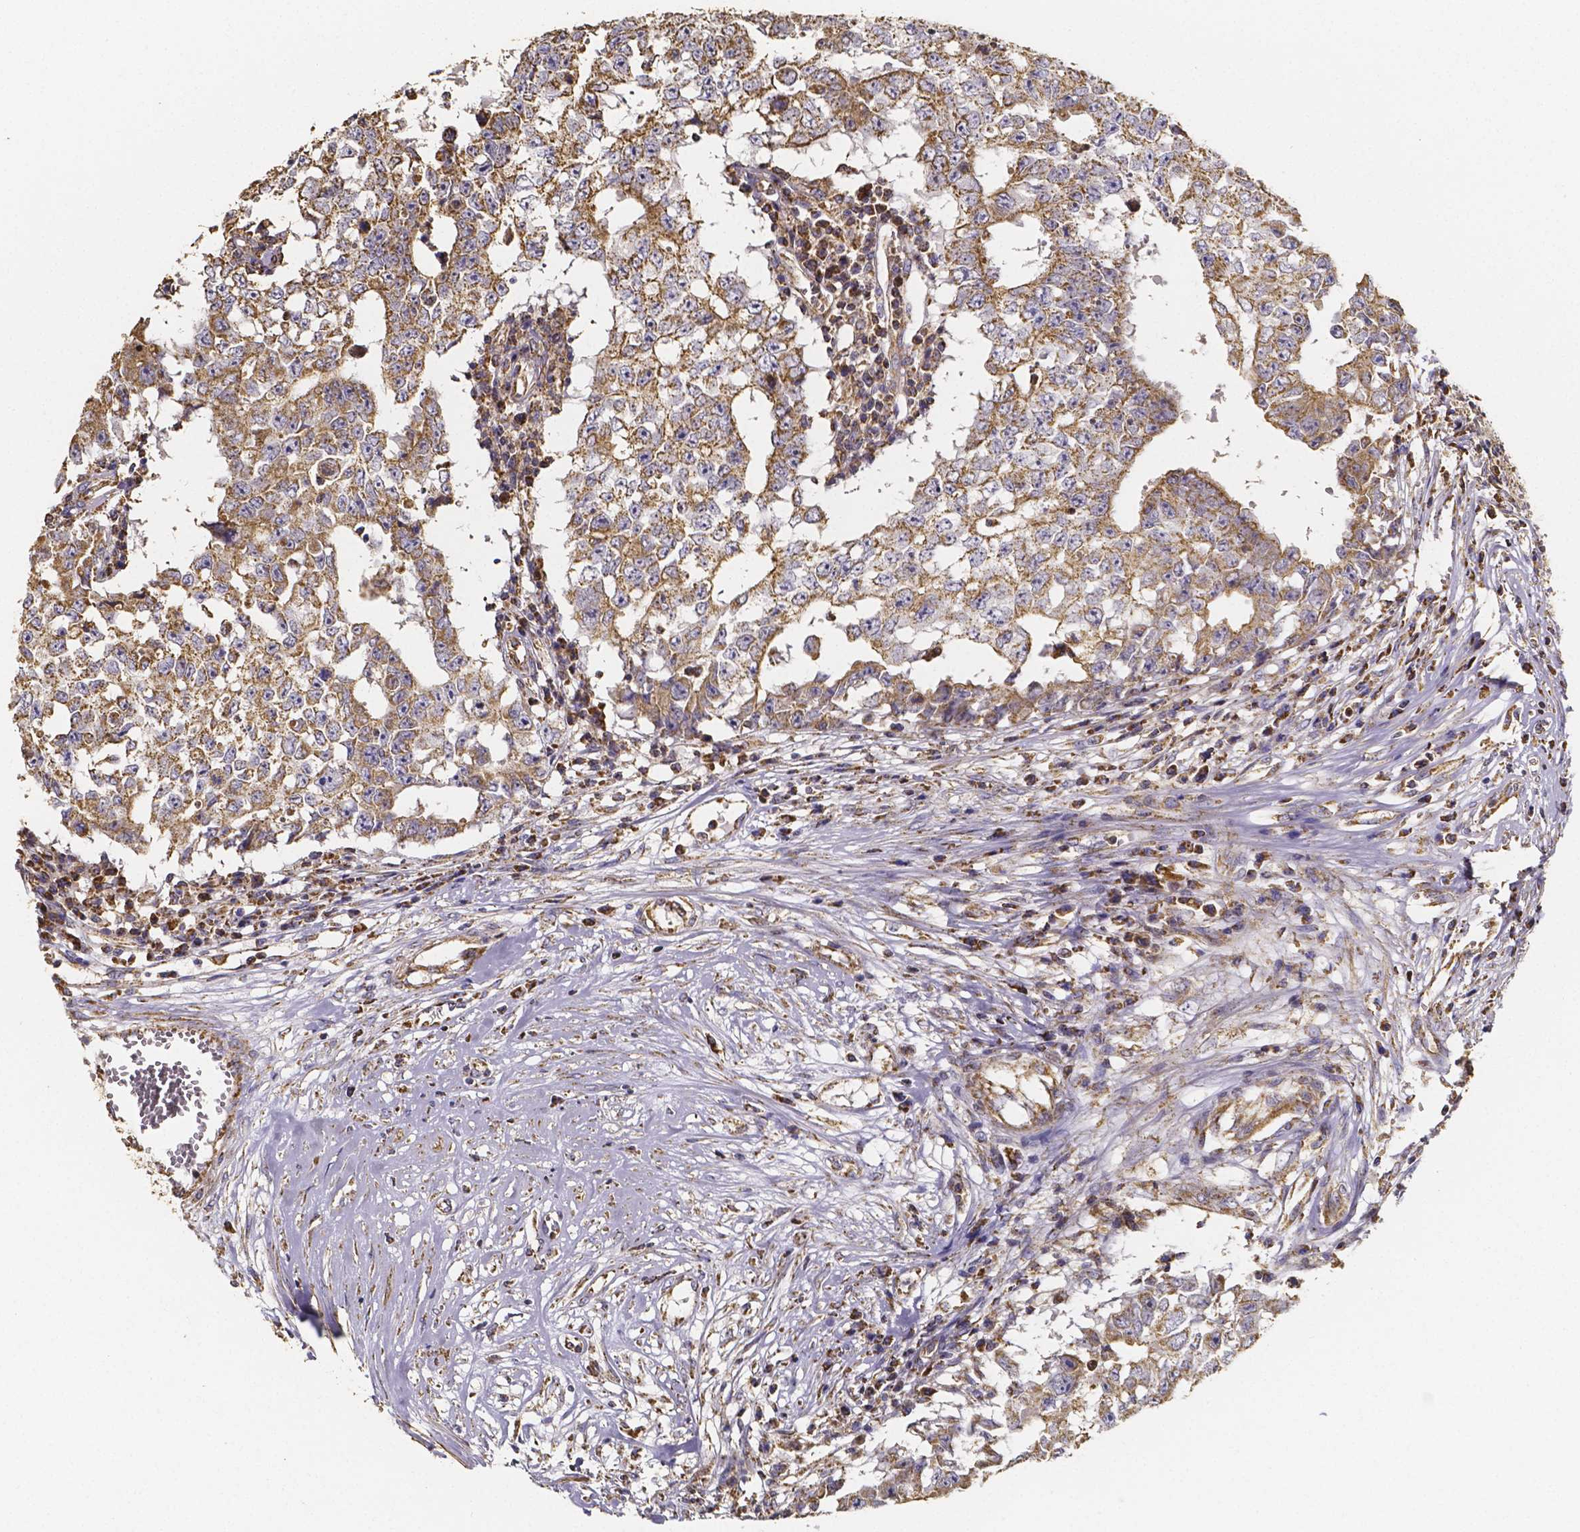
{"staining": {"intensity": "moderate", "quantity": ">75%", "location": "cytoplasmic/membranous"}, "tissue": "testis cancer", "cell_type": "Tumor cells", "image_type": "cancer", "snomed": [{"axis": "morphology", "description": "Carcinoma, Embryonal, NOS"}, {"axis": "topography", "description": "Testis"}], "caption": "Immunohistochemistry (DAB (3,3'-diaminobenzidine)) staining of testis cancer demonstrates moderate cytoplasmic/membranous protein expression in about >75% of tumor cells.", "gene": "SLC35D2", "patient": {"sex": "male", "age": 36}}